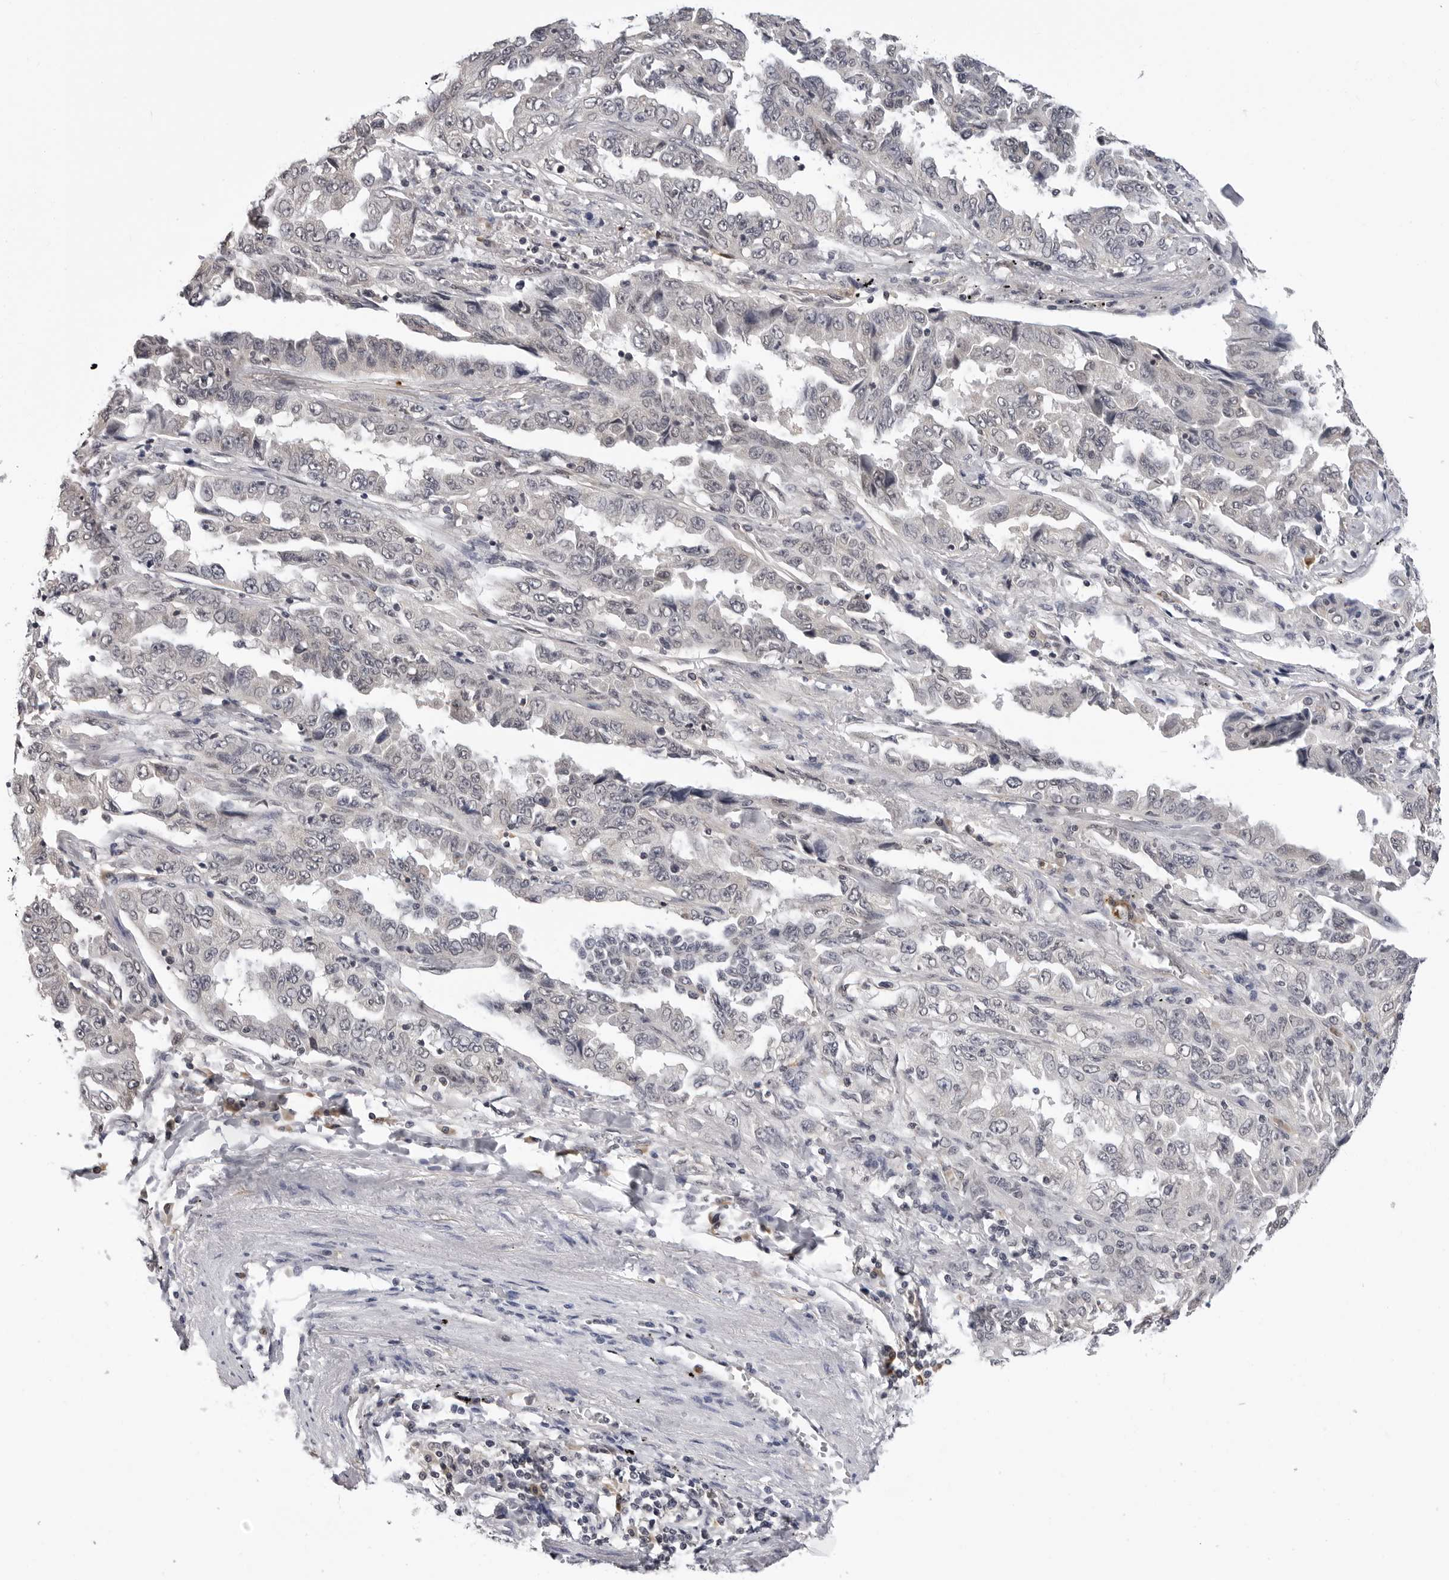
{"staining": {"intensity": "negative", "quantity": "none", "location": "none"}, "tissue": "lung cancer", "cell_type": "Tumor cells", "image_type": "cancer", "snomed": [{"axis": "morphology", "description": "Adenocarcinoma, NOS"}, {"axis": "topography", "description": "Lung"}], "caption": "An IHC photomicrograph of lung cancer is shown. There is no staining in tumor cells of lung cancer.", "gene": "TRMT13", "patient": {"sex": "female", "age": 51}}